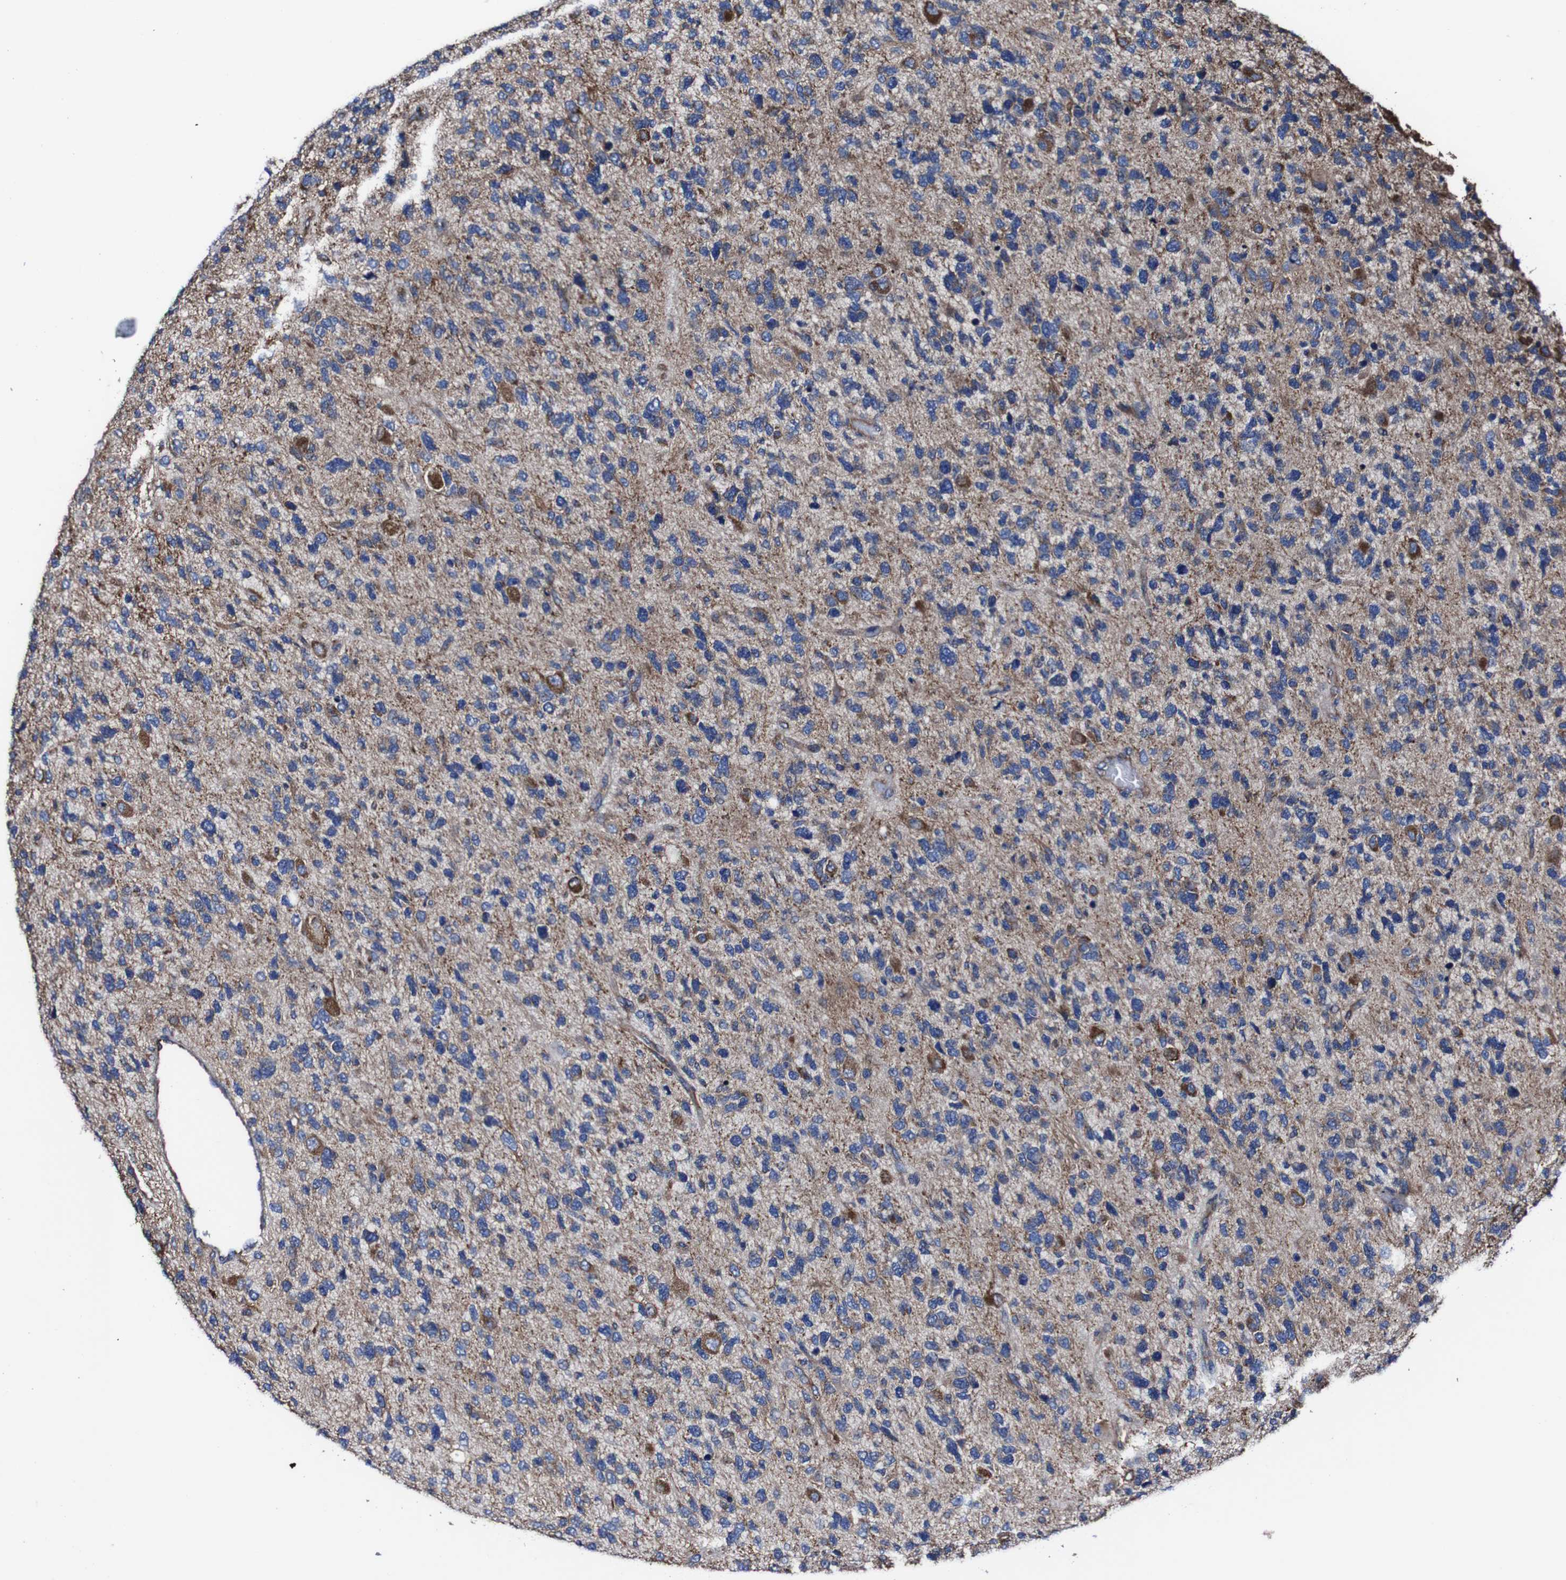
{"staining": {"intensity": "strong", "quantity": "<25%", "location": "cytoplasmic/membranous"}, "tissue": "glioma", "cell_type": "Tumor cells", "image_type": "cancer", "snomed": [{"axis": "morphology", "description": "Glioma, malignant, High grade"}, {"axis": "topography", "description": "Brain"}], "caption": "Immunohistochemistry (IHC) histopathology image of human malignant high-grade glioma stained for a protein (brown), which shows medium levels of strong cytoplasmic/membranous positivity in approximately <25% of tumor cells.", "gene": "CSF1R", "patient": {"sex": "female", "age": 58}}